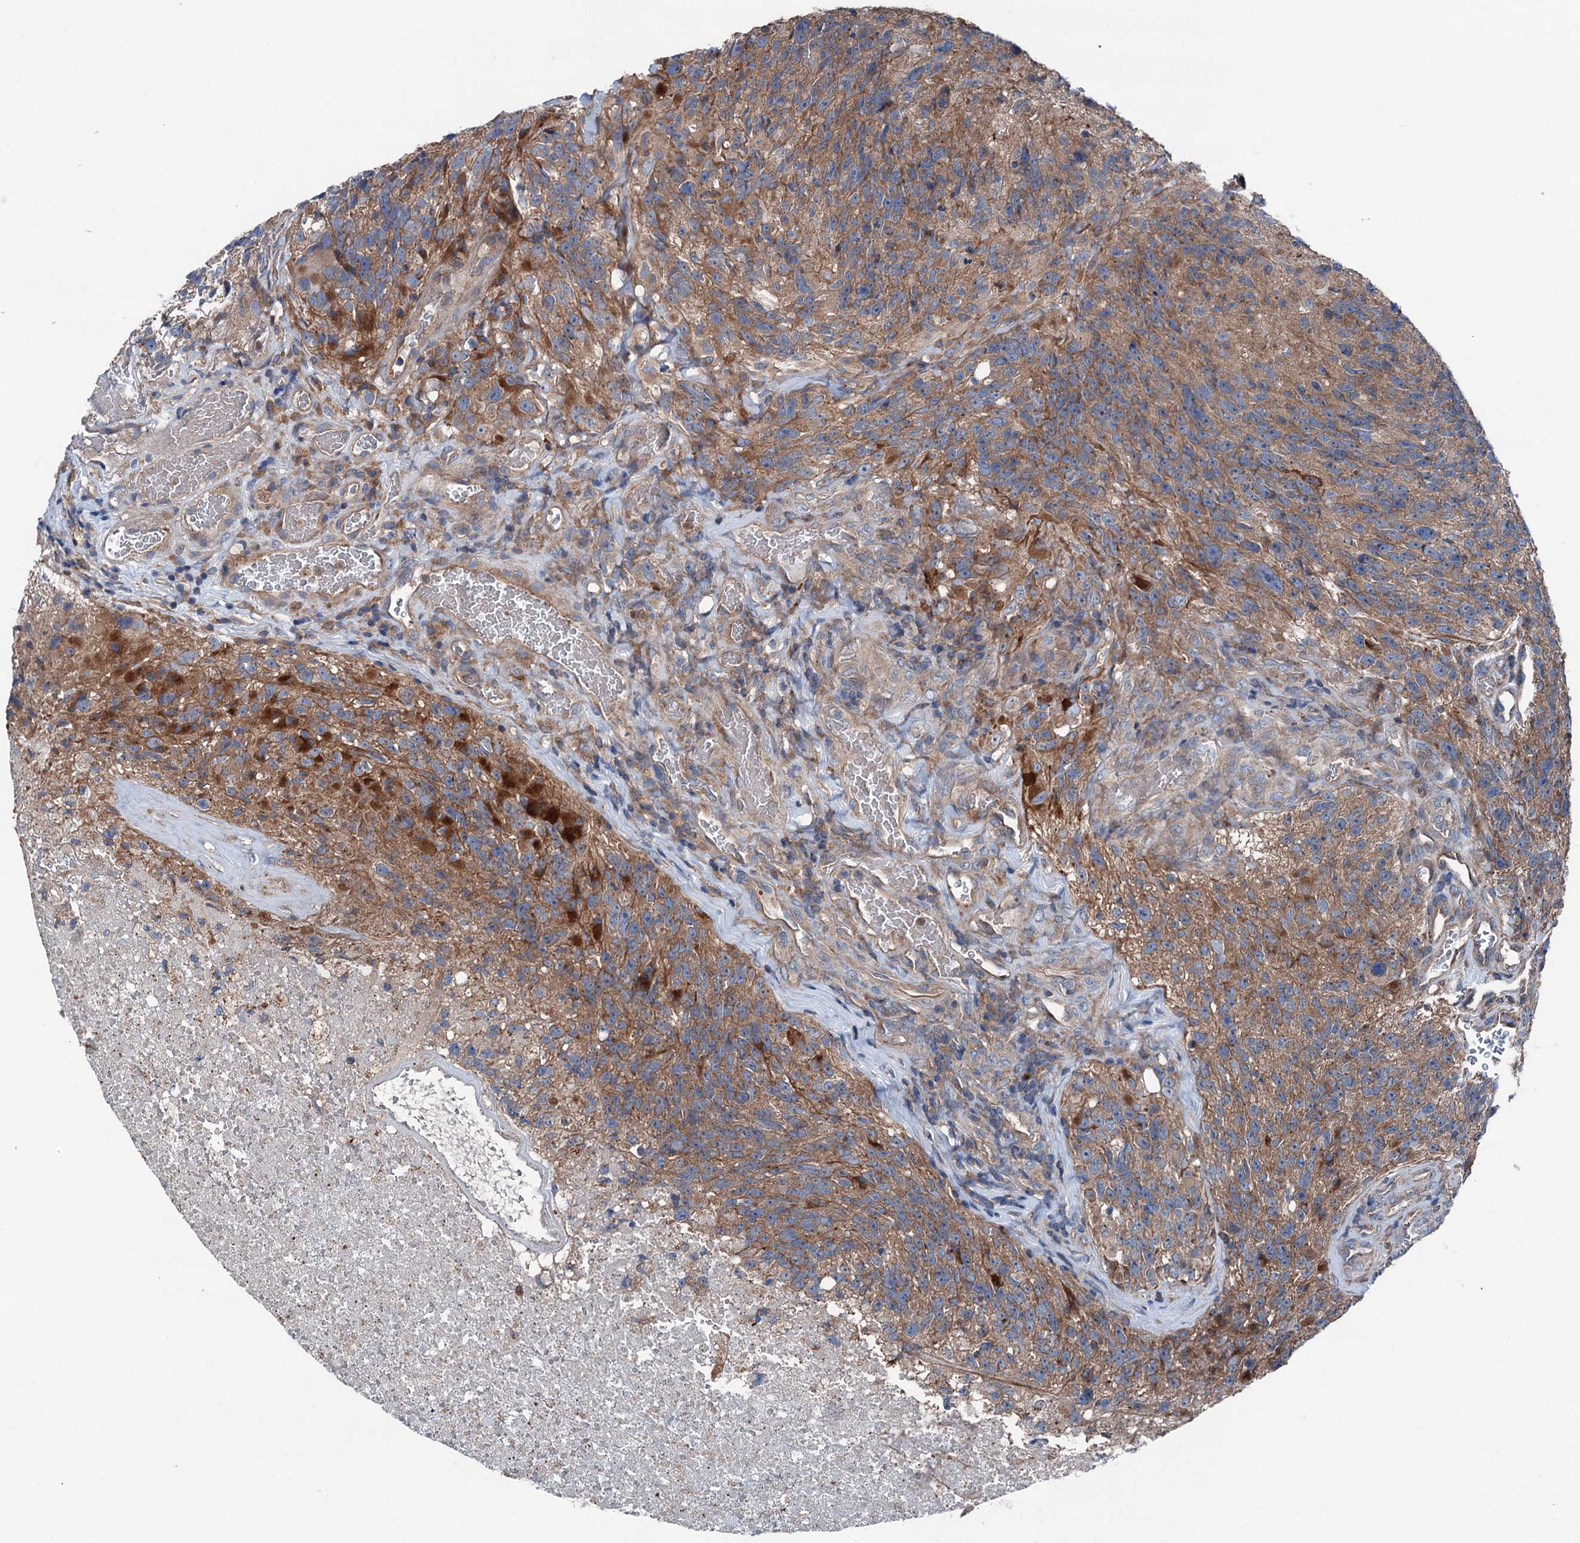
{"staining": {"intensity": "moderate", "quantity": "25%-75%", "location": "cytoplasmic/membranous"}, "tissue": "glioma", "cell_type": "Tumor cells", "image_type": "cancer", "snomed": [{"axis": "morphology", "description": "Glioma, malignant, High grade"}, {"axis": "topography", "description": "Brain"}], "caption": "Immunohistochemistry of glioma reveals medium levels of moderate cytoplasmic/membranous expression in about 25%-75% of tumor cells. (DAB IHC with brightfield microscopy, high magnification).", "gene": "RUFY1", "patient": {"sex": "male", "age": 76}}